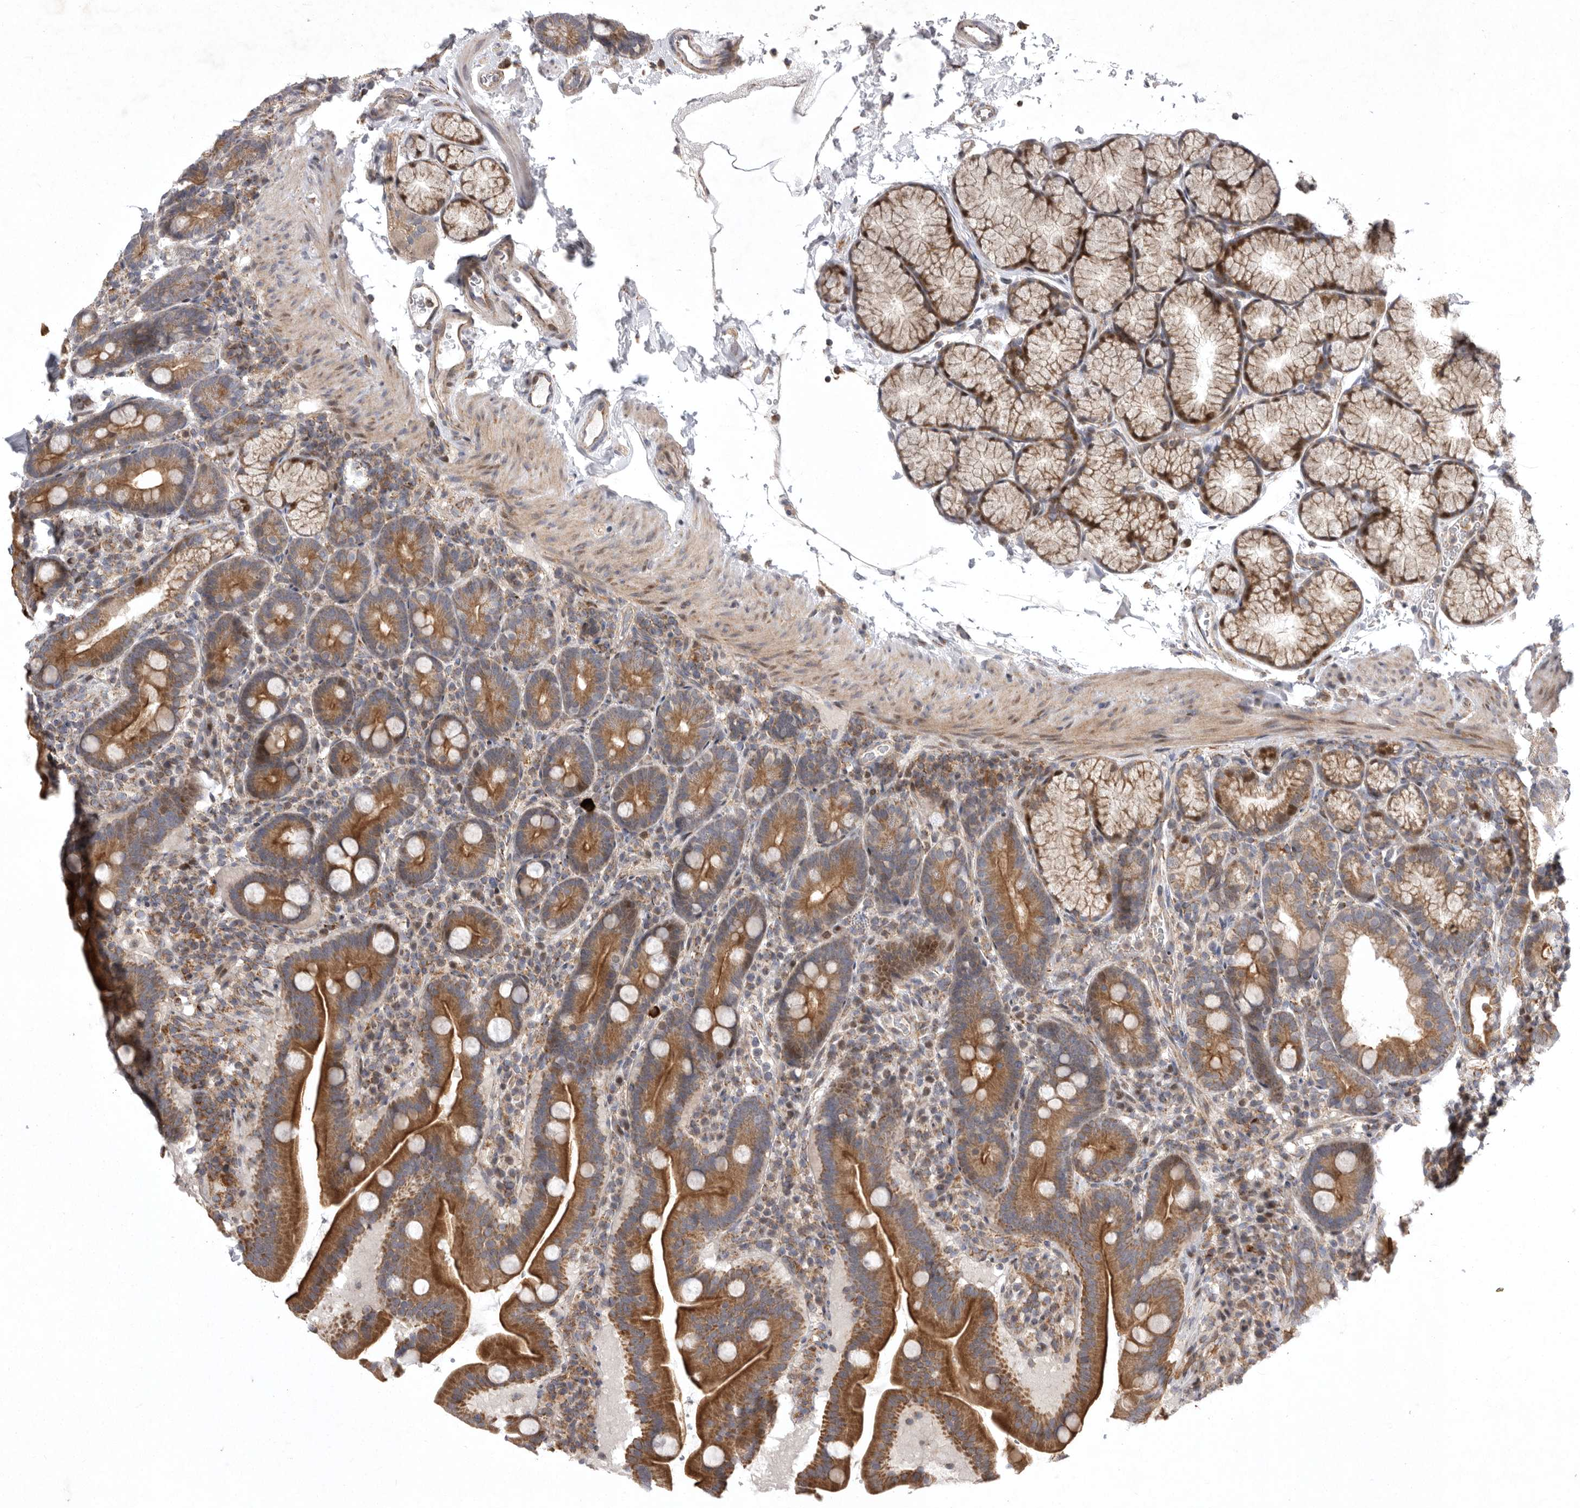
{"staining": {"intensity": "strong", "quantity": ">75%", "location": "cytoplasmic/membranous"}, "tissue": "duodenum", "cell_type": "Glandular cells", "image_type": "normal", "snomed": [{"axis": "morphology", "description": "Normal tissue, NOS"}, {"axis": "topography", "description": "Duodenum"}], "caption": "This is an image of immunohistochemistry staining of normal duodenum, which shows strong positivity in the cytoplasmic/membranous of glandular cells.", "gene": "MPZL1", "patient": {"sex": "male", "age": 54}}